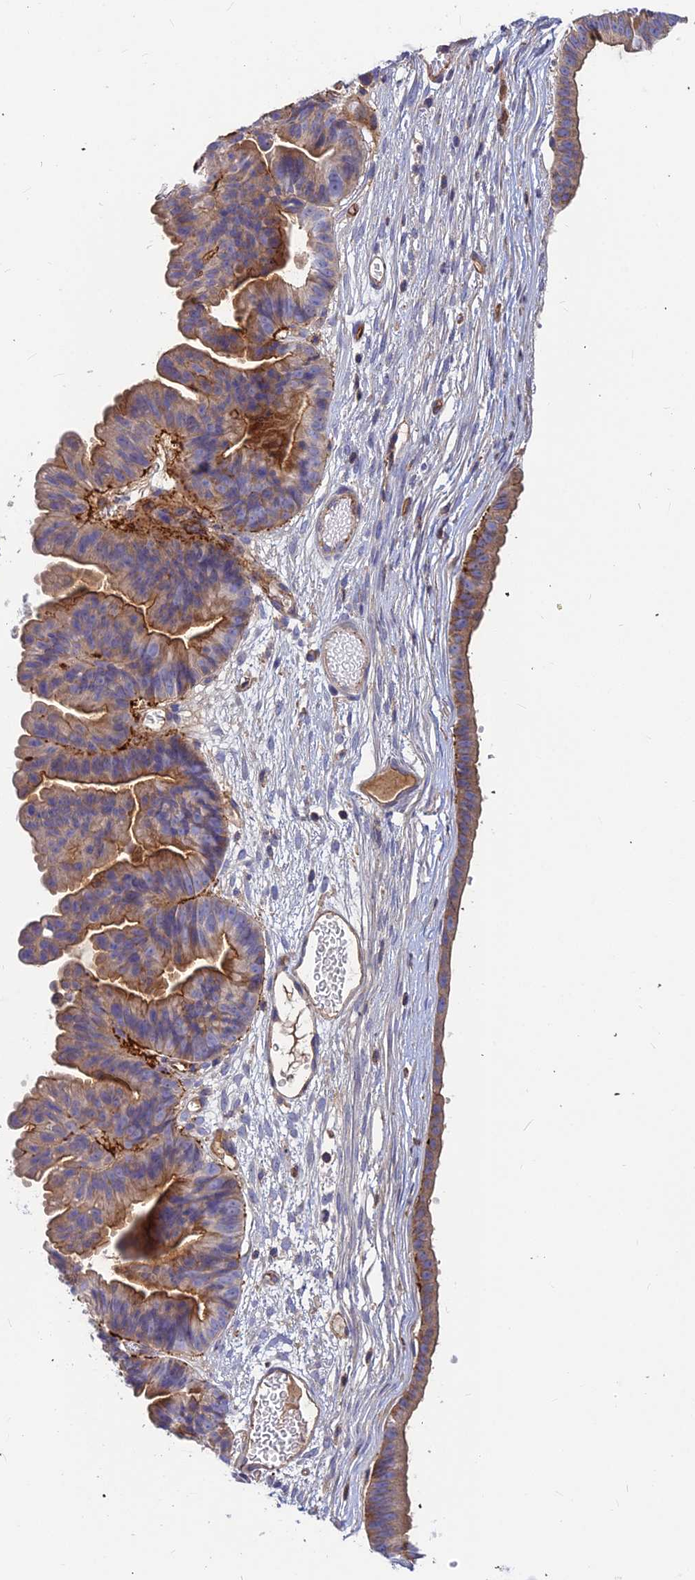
{"staining": {"intensity": "moderate", "quantity": "25%-75%", "location": "cytoplasmic/membranous"}, "tissue": "ovarian cancer", "cell_type": "Tumor cells", "image_type": "cancer", "snomed": [{"axis": "morphology", "description": "Cystadenocarcinoma, mucinous, NOS"}, {"axis": "topography", "description": "Ovary"}], "caption": "Immunohistochemistry image of human ovarian cancer stained for a protein (brown), which reveals medium levels of moderate cytoplasmic/membranous staining in approximately 25%-75% of tumor cells.", "gene": "ASPHD1", "patient": {"sex": "female", "age": 61}}